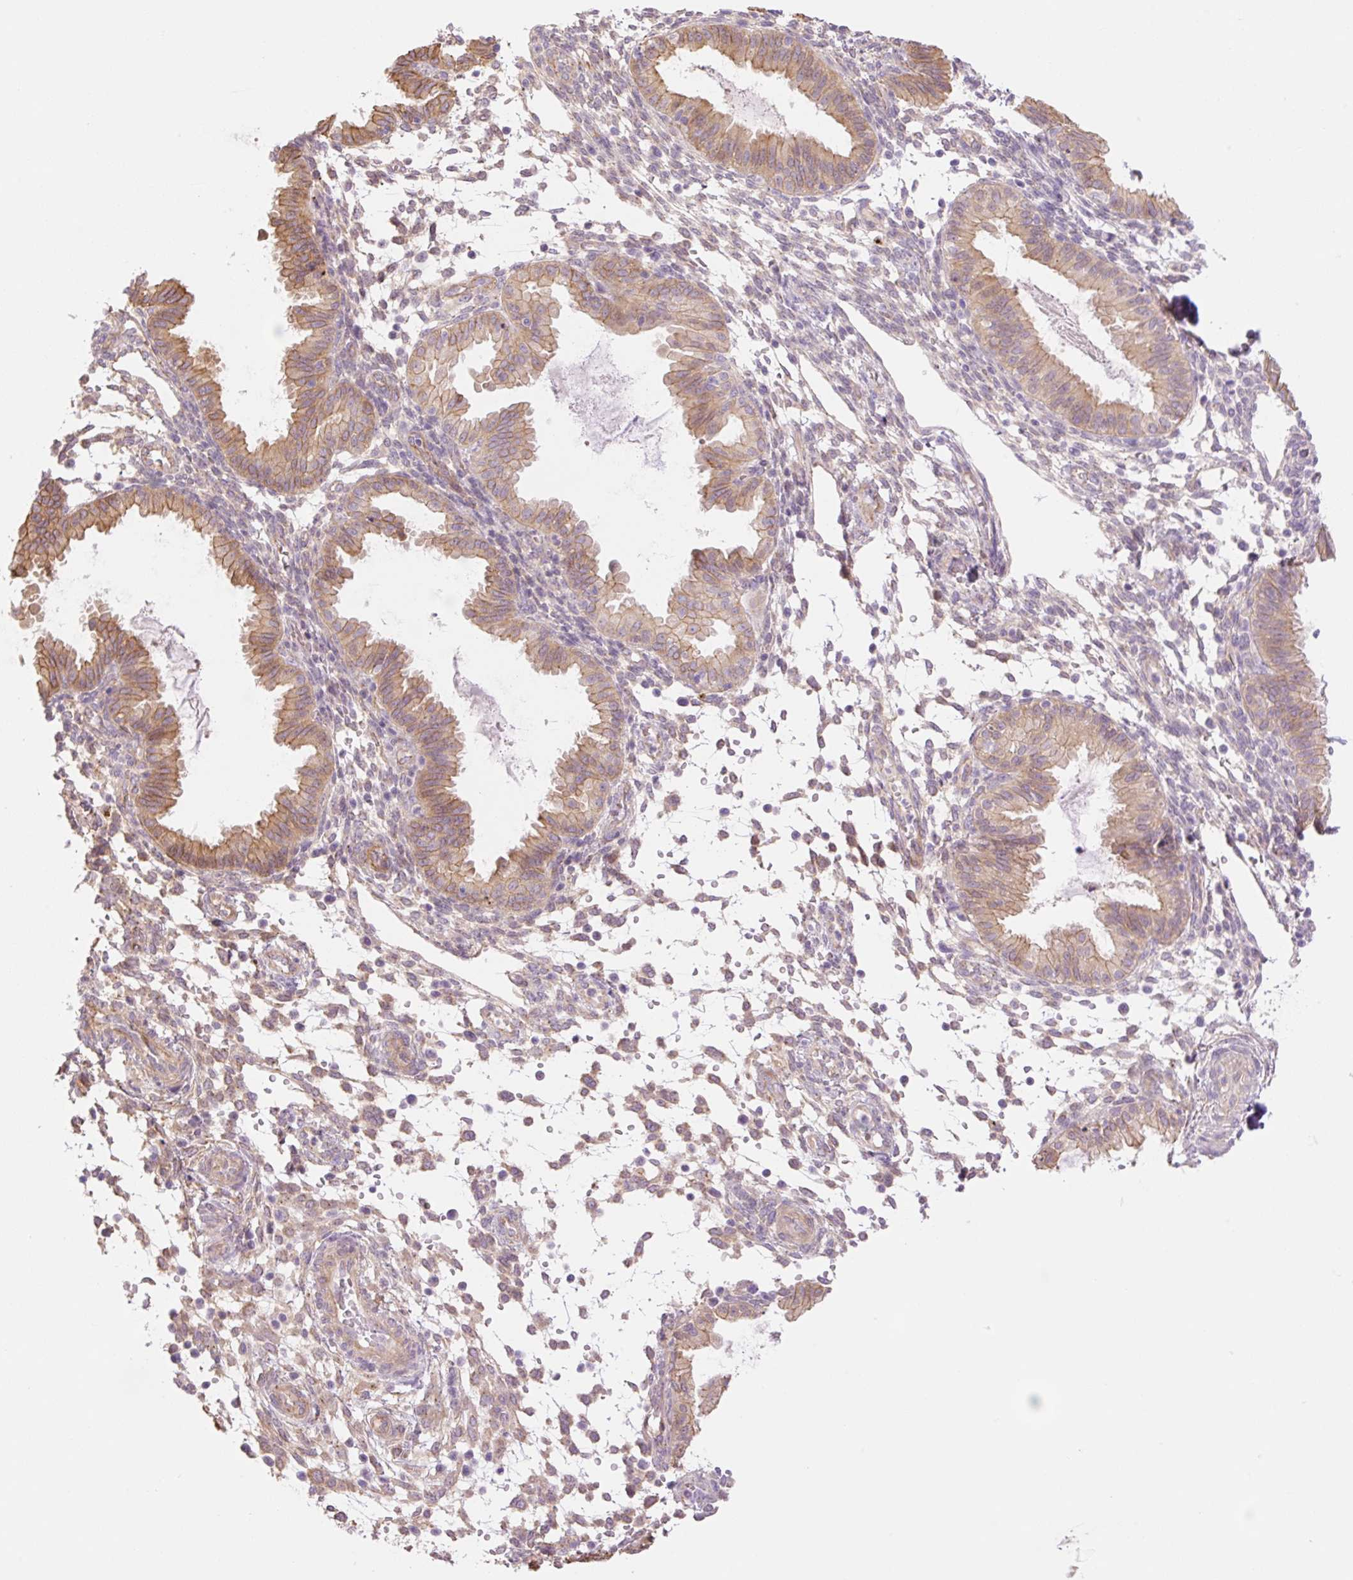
{"staining": {"intensity": "weak", "quantity": "25%-75%", "location": "cytoplasmic/membranous"}, "tissue": "endometrium", "cell_type": "Cells in endometrial stroma", "image_type": "normal", "snomed": [{"axis": "morphology", "description": "Normal tissue, NOS"}, {"axis": "topography", "description": "Endometrium"}], "caption": "Brown immunohistochemical staining in normal endometrium shows weak cytoplasmic/membranous expression in approximately 25%-75% of cells in endometrial stroma. (Brightfield microscopy of DAB IHC at high magnification).", "gene": "NLRP5", "patient": {"sex": "female", "age": 33}}